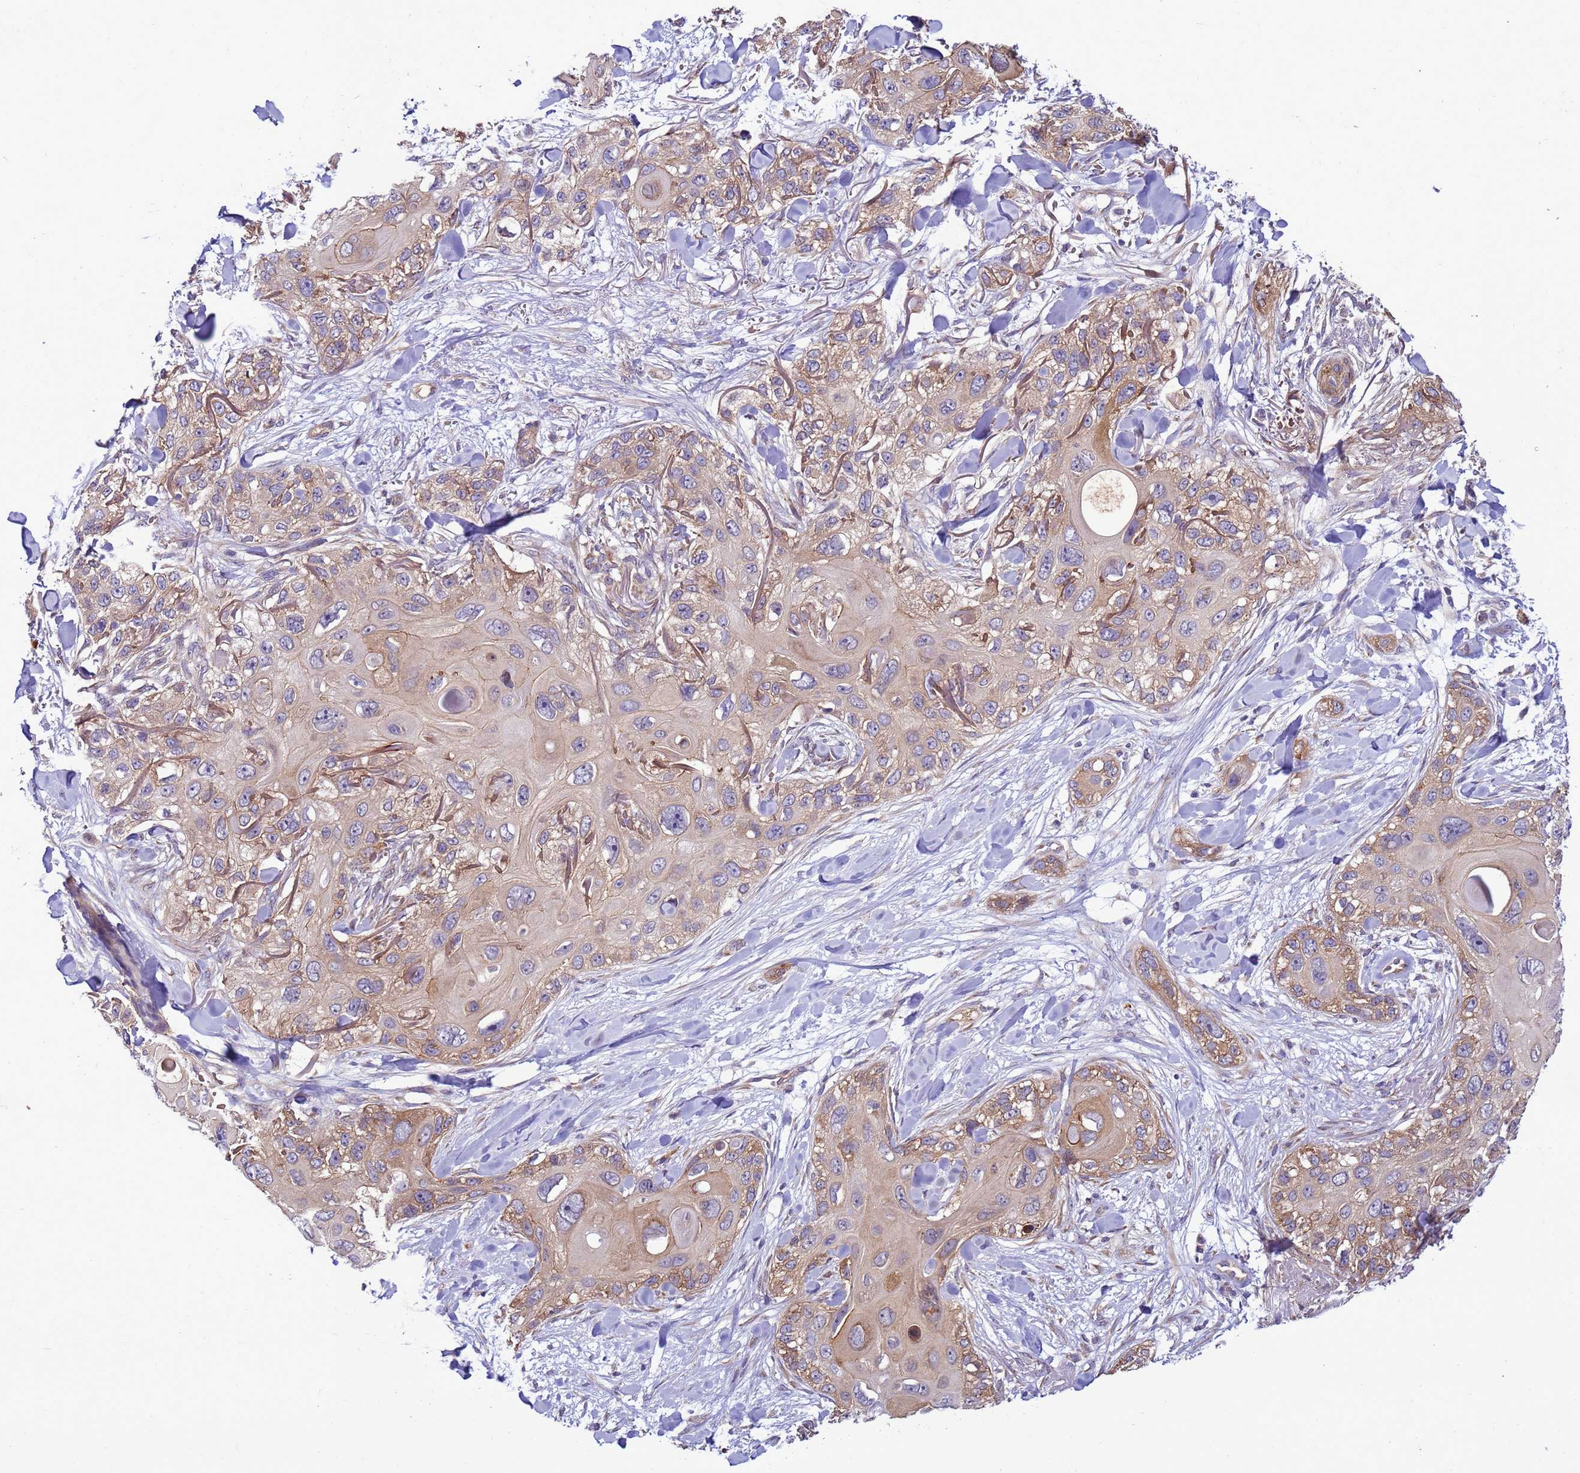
{"staining": {"intensity": "moderate", "quantity": "<25%", "location": "cytoplasmic/membranous"}, "tissue": "skin cancer", "cell_type": "Tumor cells", "image_type": "cancer", "snomed": [{"axis": "morphology", "description": "Normal tissue, NOS"}, {"axis": "morphology", "description": "Squamous cell carcinoma, NOS"}, {"axis": "topography", "description": "Skin"}], "caption": "Protein expression analysis of human squamous cell carcinoma (skin) reveals moderate cytoplasmic/membranous positivity in about <25% of tumor cells. Using DAB (3,3'-diaminobenzidine) (brown) and hematoxylin (blue) stains, captured at high magnification using brightfield microscopy.", "gene": "GEN1", "patient": {"sex": "male", "age": 72}}